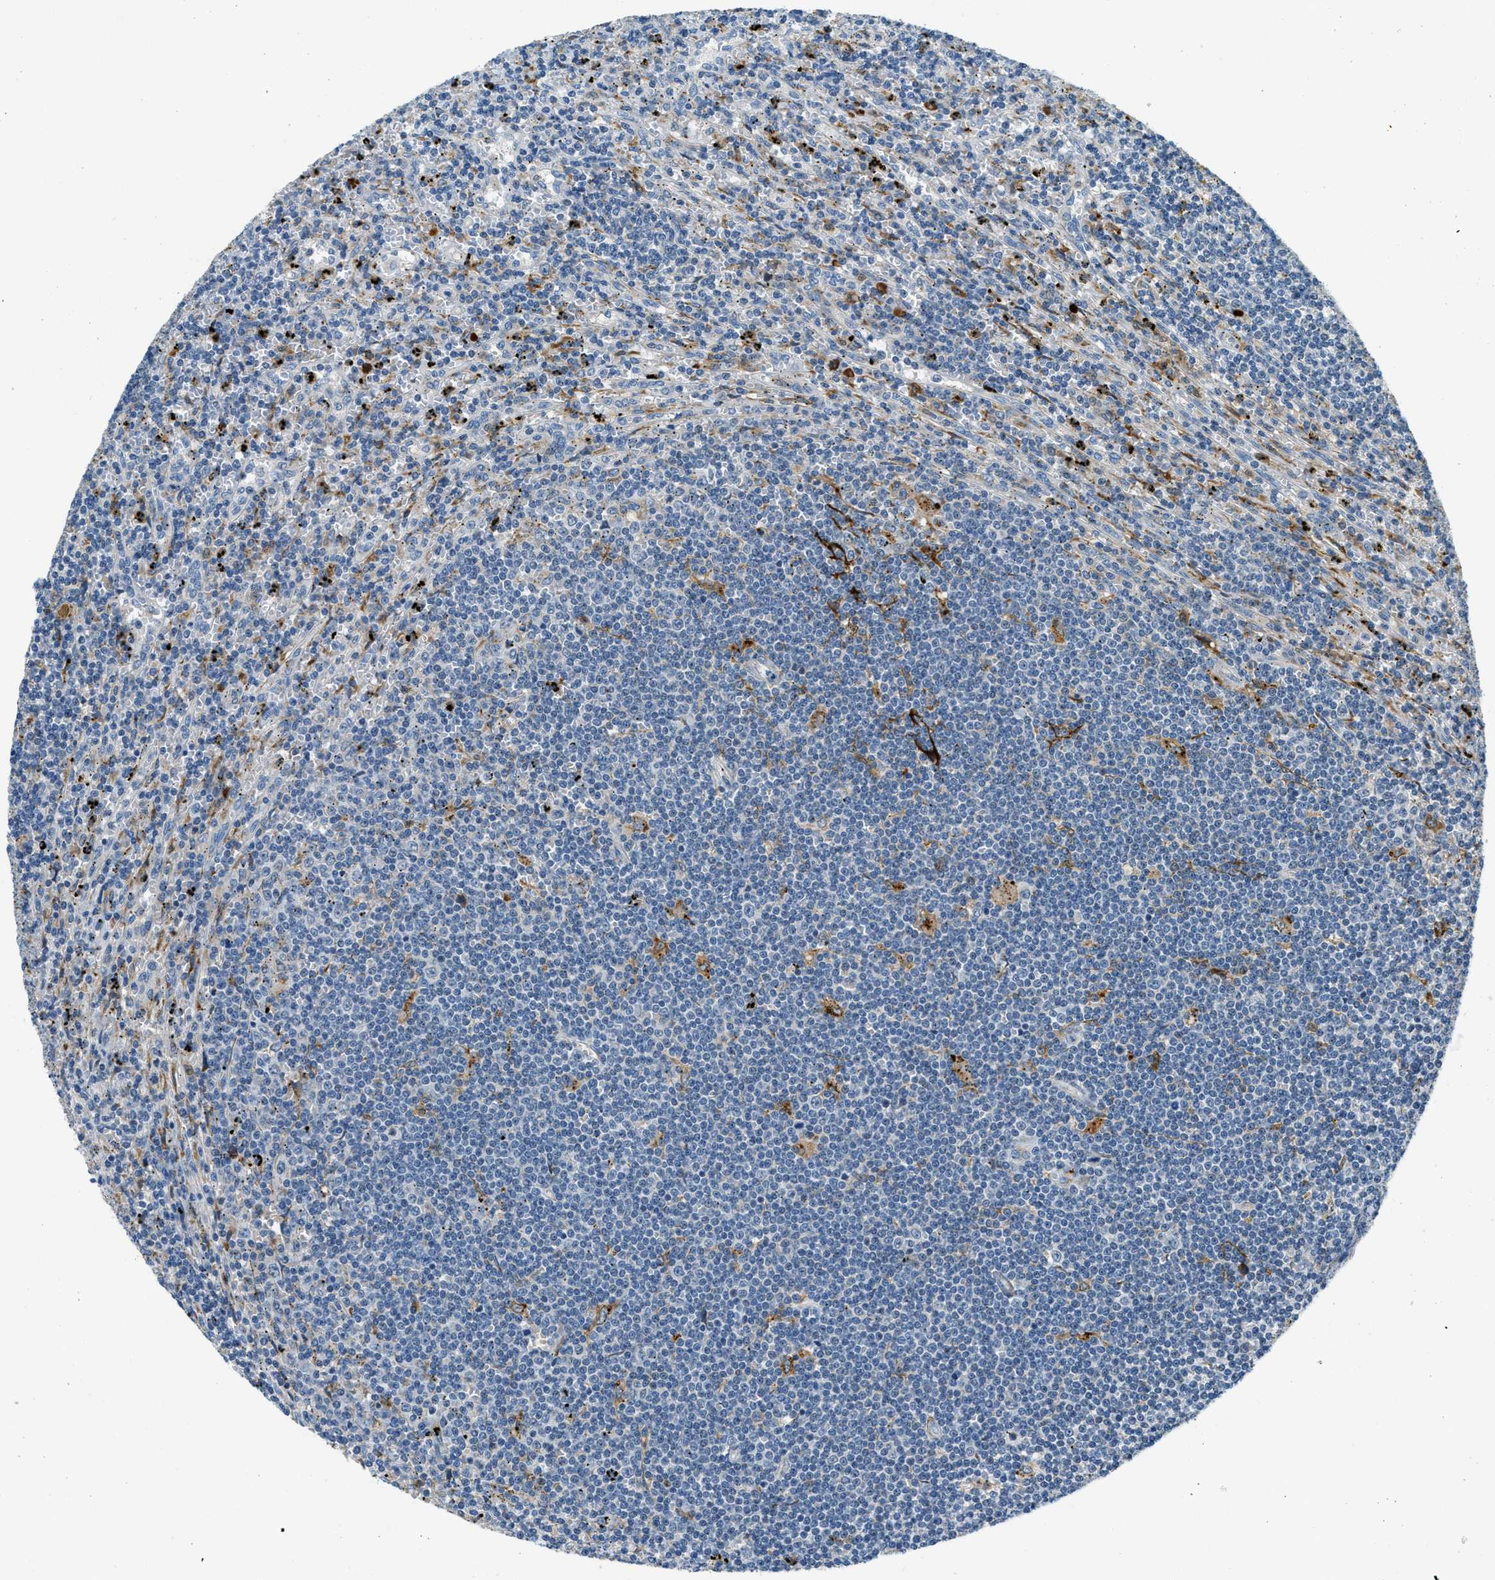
{"staining": {"intensity": "negative", "quantity": "none", "location": "none"}, "tissue": "lymphoma", "cell_type": "Tumor cells", "image_type": "cancer", "snomed": [{"axis": "morphology", "description": "Malignant lymphoma, non-Hodgkin's type, Low grade"}, {"axis": "topography", "description": "Spleen"}], "caption": "Lymphoma was stained to show a protein in brown. There is no significant positivity in tumor cells. (DAB (3,3'-diaminobenzidine) IHC, high magnification).", "gene": "HERC2", "patient": {"sex": "male", "age": 76}}